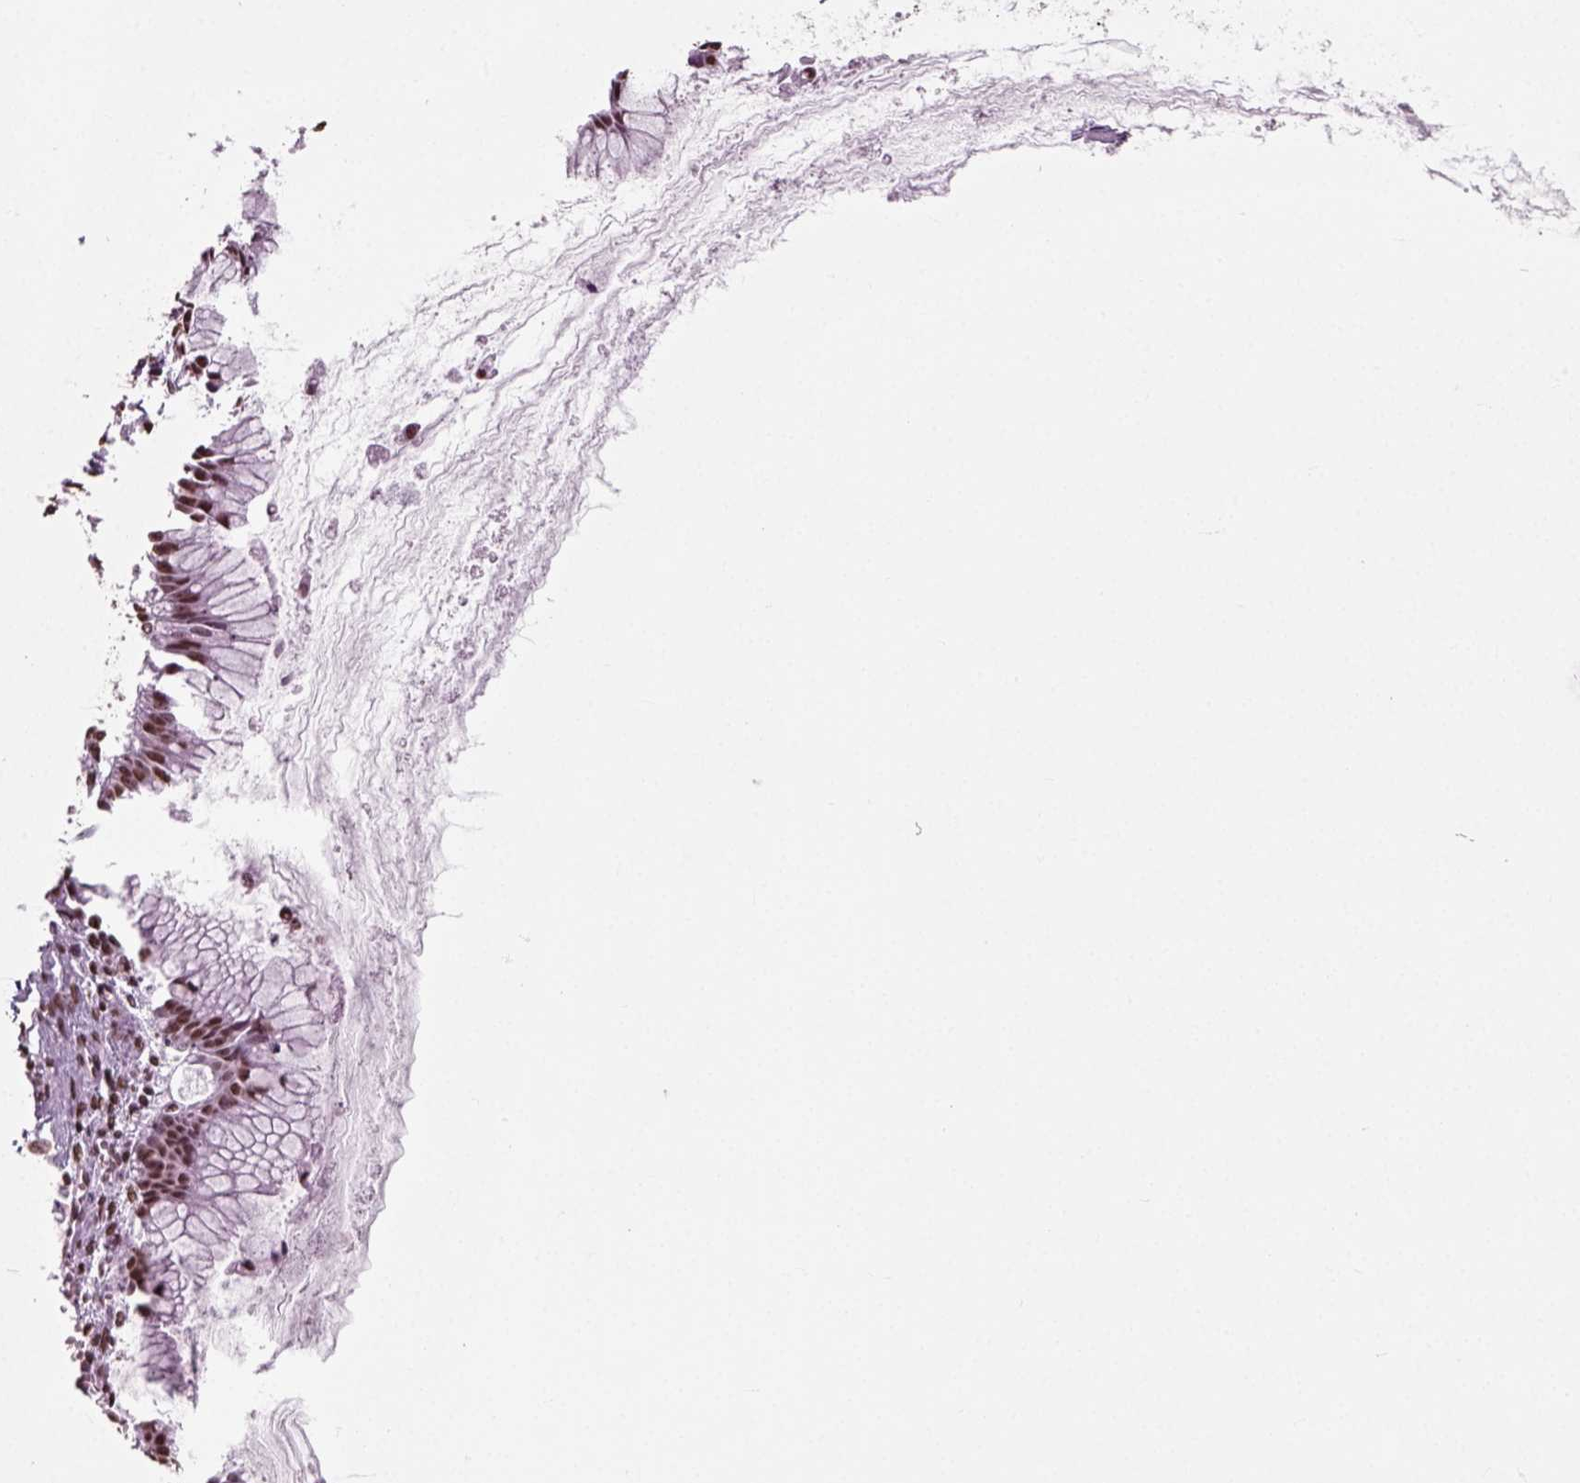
{"staining": {"intensity": "strong", "quantity": ">75%", "location": "nuclear"}, "tissue": "ovarian cancer", "cell_type": "Tumor cells", "image_type": "cancer", "snomed": [{"axis": "morphology", "description": "Cystadenocarcinoma, mucinous, NOS"}, {"axis": "topography", "description": "Ovary"}], "caption": "Protein staining of ovarian cancer tissue demonstrates strong nuclear staining in about >75% of tumor cells.", "gene": "POLR1H", "patient": {"sex": "female", "age": 41}}